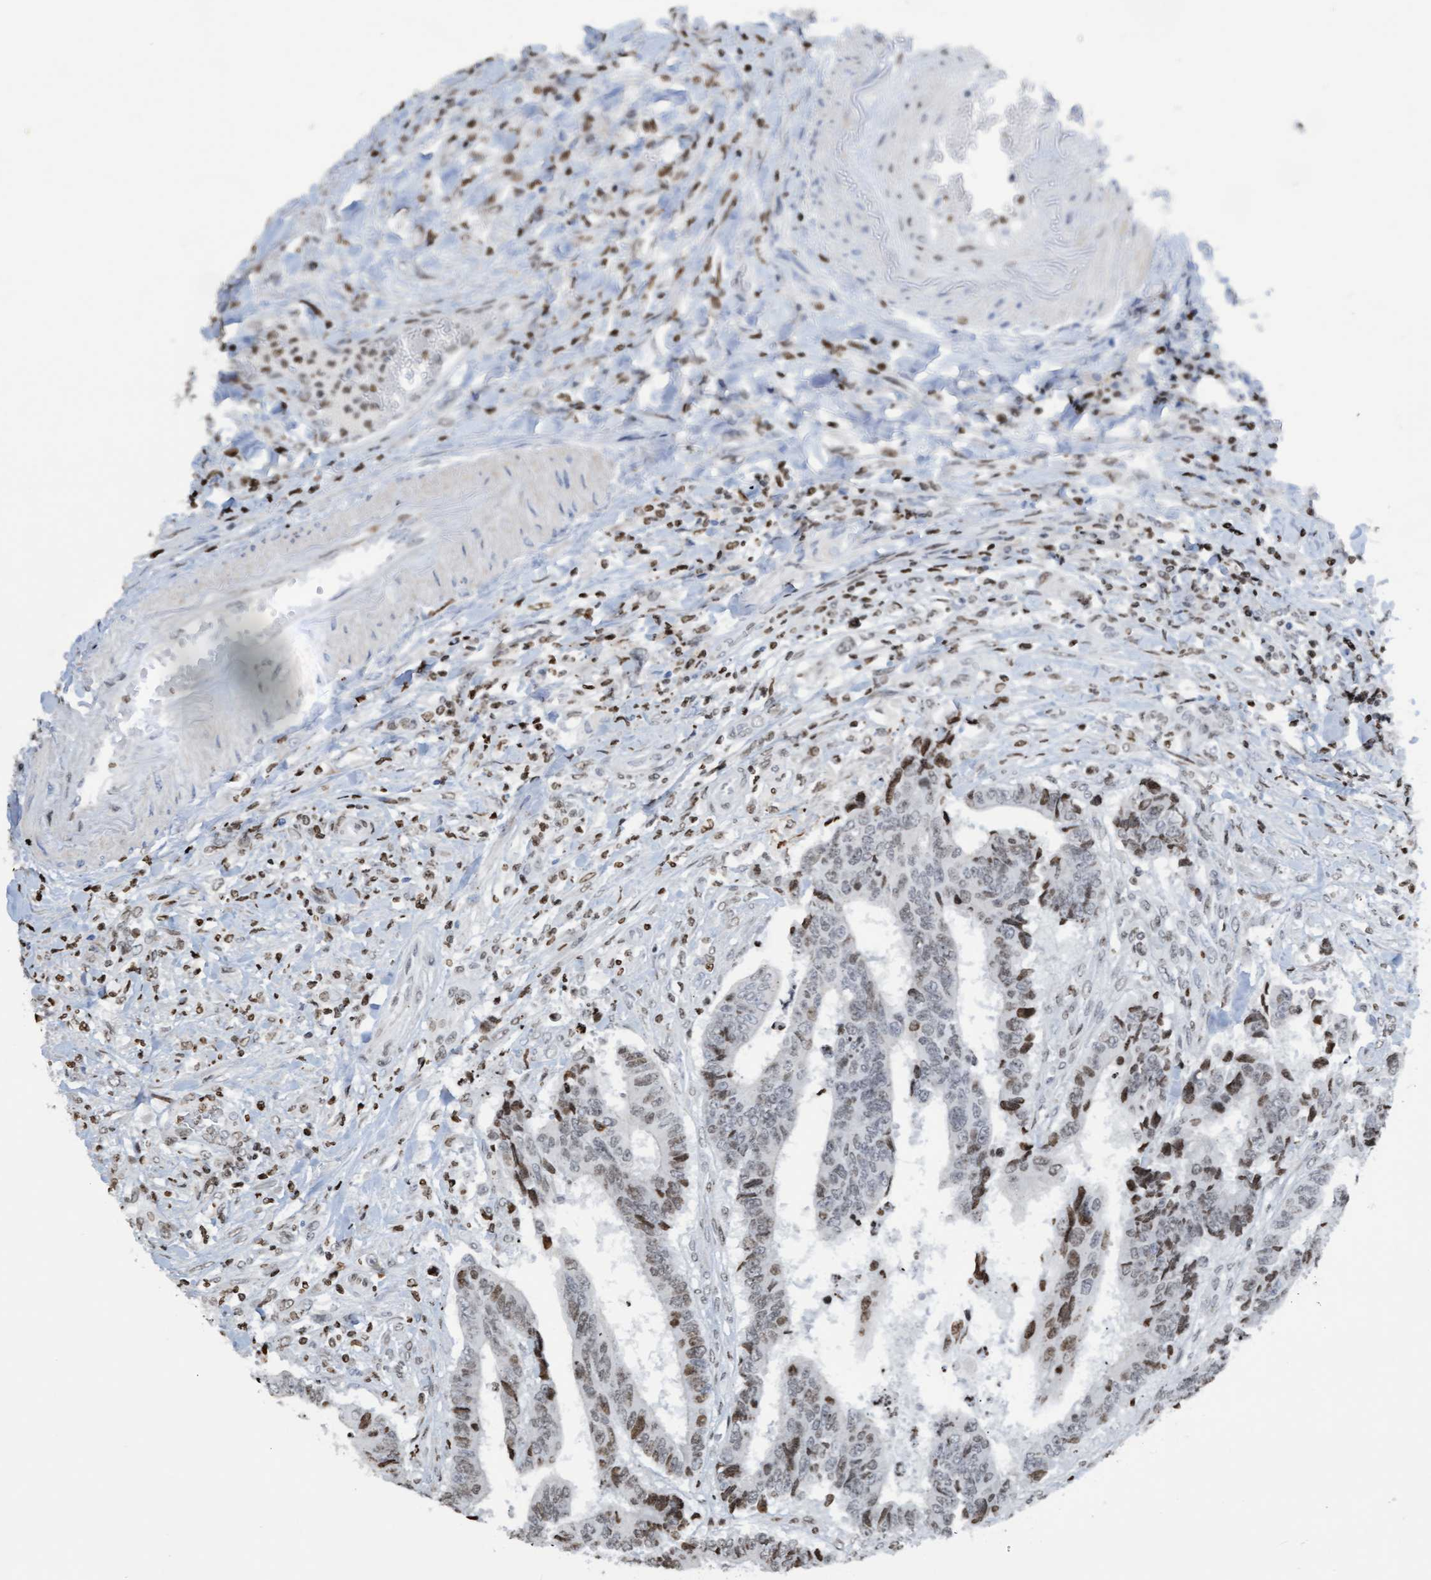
{"staining": {"intensity": "moderate", "quantity": "25%-75%", "location": "nuclear"}, "tissue": "colorectal cancer", "cell_type": "Tumor cells", "image_type": "cancer", "snomed": [{"axis": "morphology", "description": "Adenocarcinoma, NOS"}, {"axis": "topography", "description": "Rectum"}], "caption": "Colorectal cancer was stained to show a protein in brown. There is medium levels of moderate nuclear positivity in about 25%-75% of tumor cells. The staining was performed using DAB to visualize the protein expression in brown, while the nuclei were stained in blue with hematoxylin (Magnification: 20x).", "gene": "CBX2", "patient": {"sex": "male", "age": 84}}